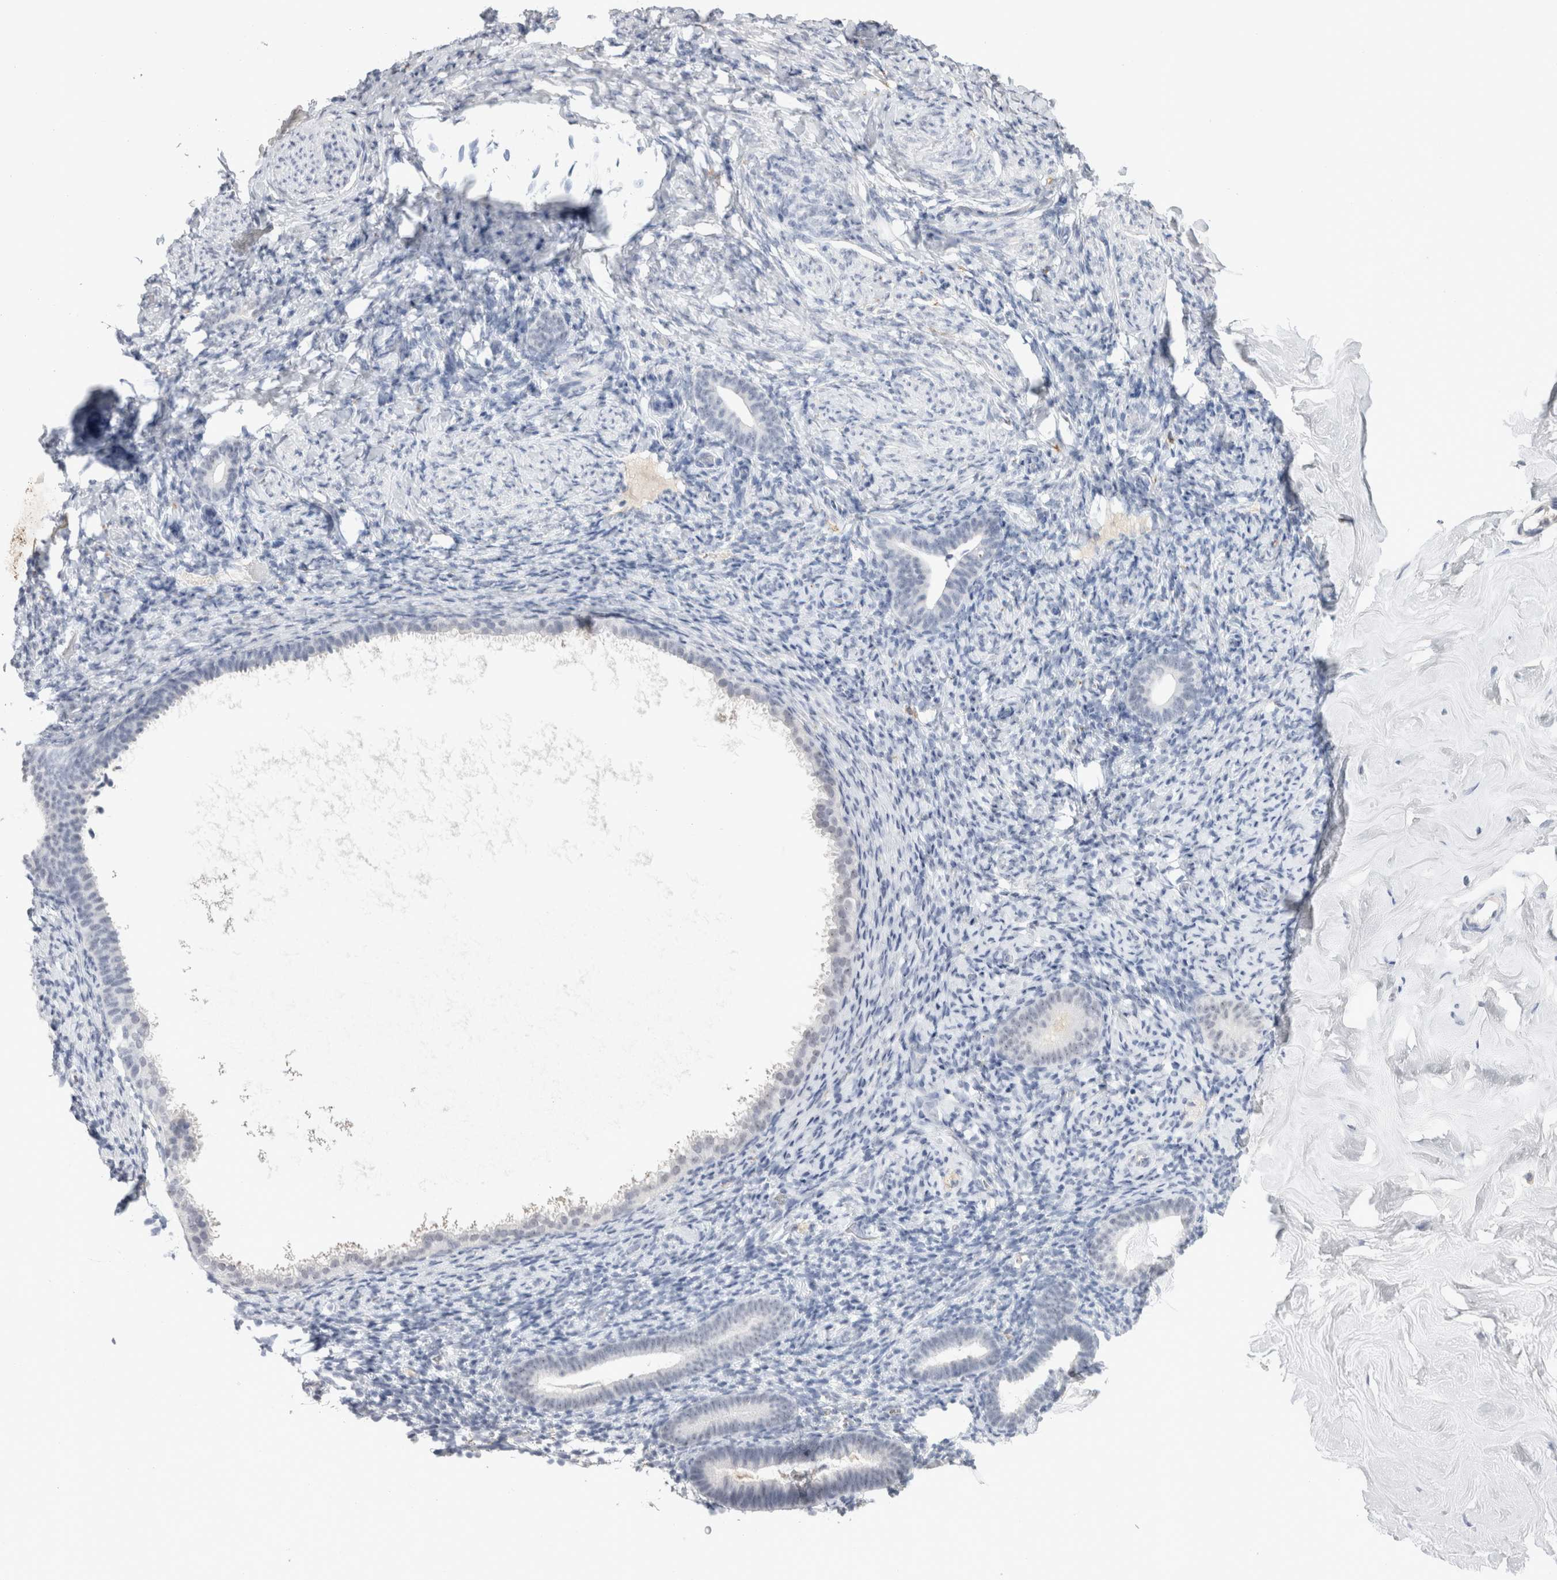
{"staining": {"intensity": "negative", "quantity": "none", "location": "none"}, "tissue": "endometrium", "cell_type": "Cells in endometrial stroma", "image_type": "normal", "snomed": [{"axis": "morphology", "description": "Normal tissue, NOS"}, {"axis": "topography", "description": "Endometrium"}], "caption": "Protein analysis of normal endometrium demonstrates no significant staining in cells in endometrial stroma. The staining was performed using DAB (3,3'-diaminobenzidine) to visualize the protein expression in brown, while the nuclei were stained in blue with hematoxylin (Magnification: 20x).", "gene": "CADM3", "patient": {"sex": "female", "age": 51}}